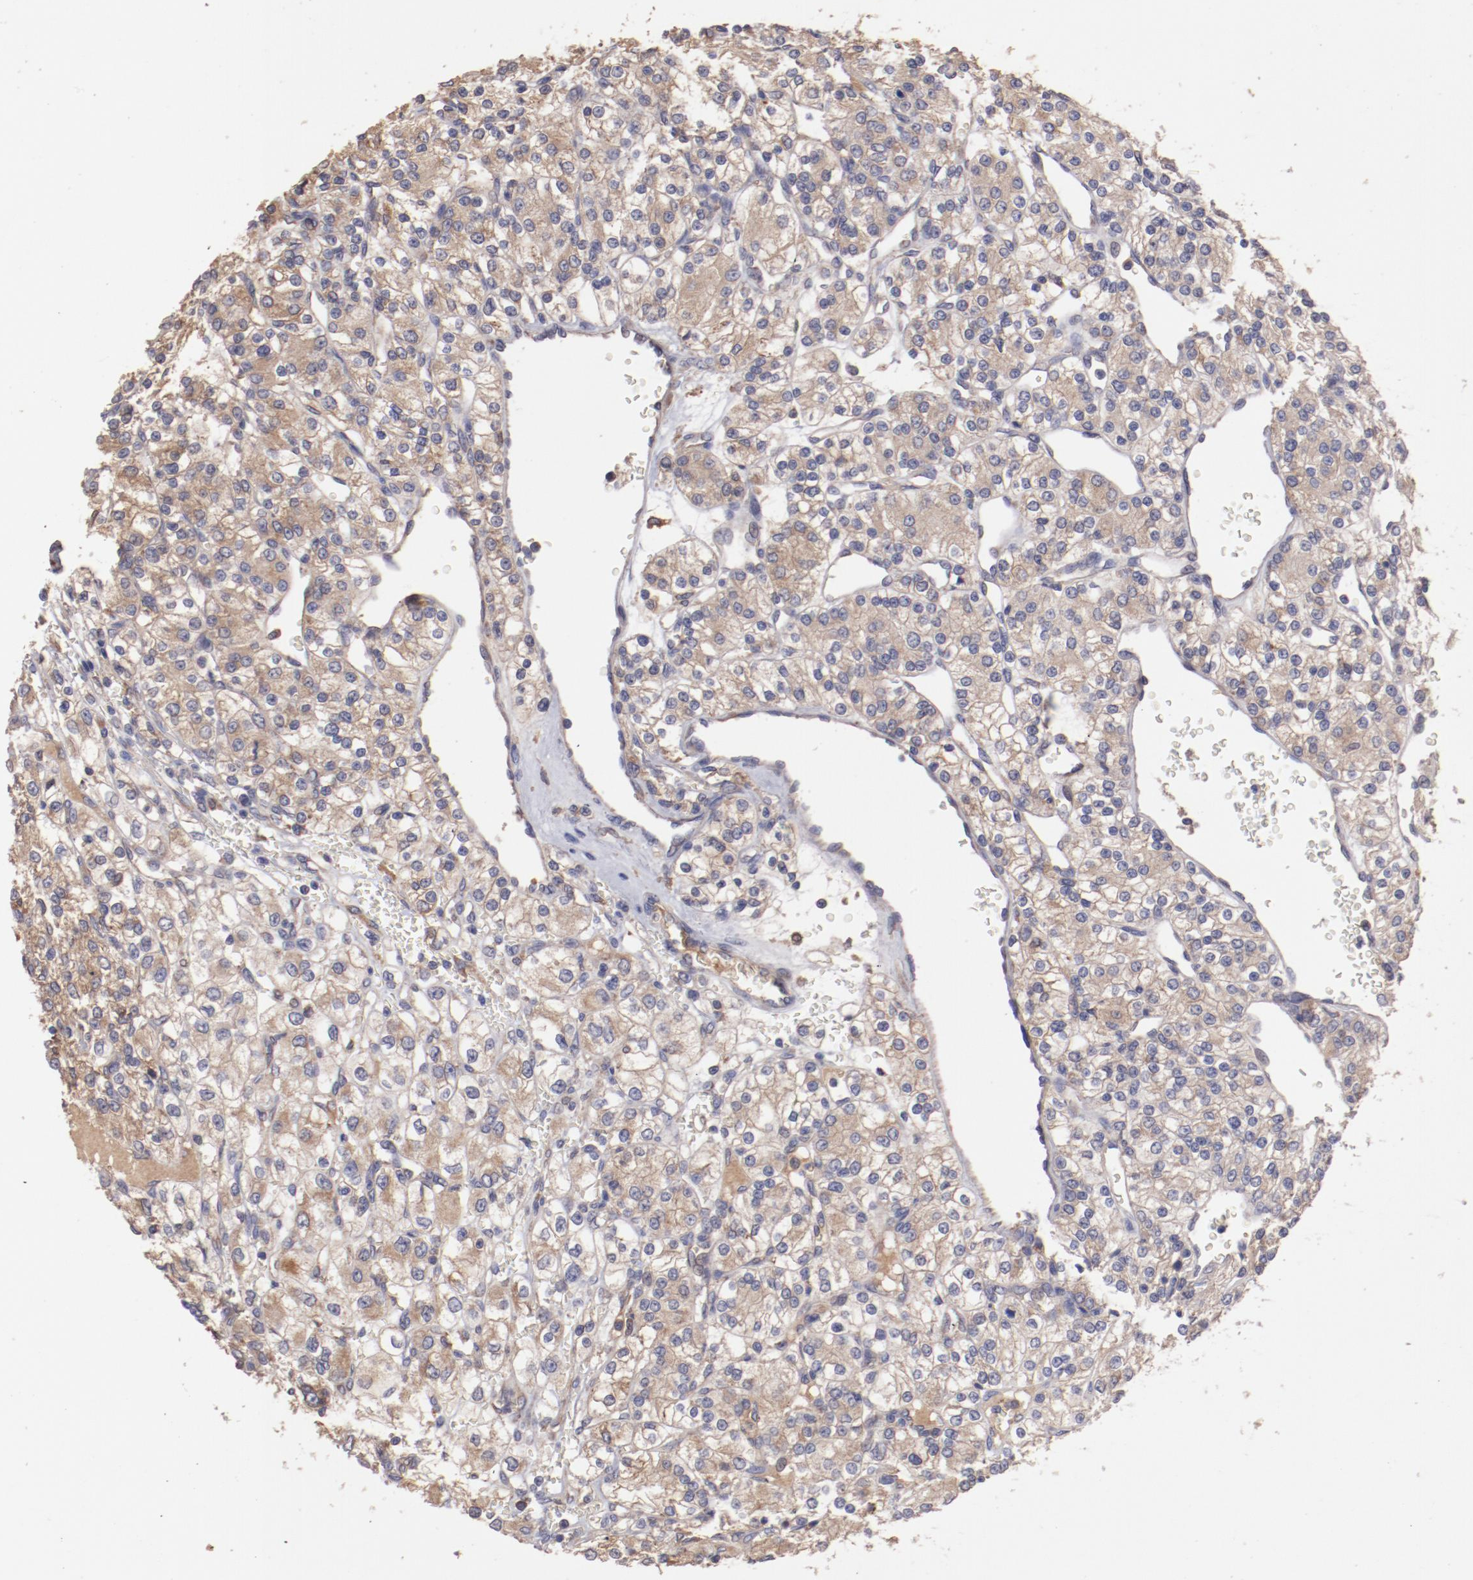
{"staining": {"intensity": "weak", "quantity": "25%-75%", "location": "cytoplasmic/membranous"}, "tissue": "renal cancer", "cell_type": "Tumor cells", "image_type": "cancer", "snomed": [{"axis": "morphology", "description": "Adenocarcinoma, NOS"}, {"axis": "topography", "description": "Kidney"}], "caption": "High-magnification brightfield microscopy of renal cancer stained with DAB (brown) and counterstained with hematoxylin (blue). tumor cells exhibit weak cytoplasmic/membranous positivity is present in approximately25%-75% of cells.", "gene": "NFKBIE", "patient": {"sex": "female", "age": 62}}